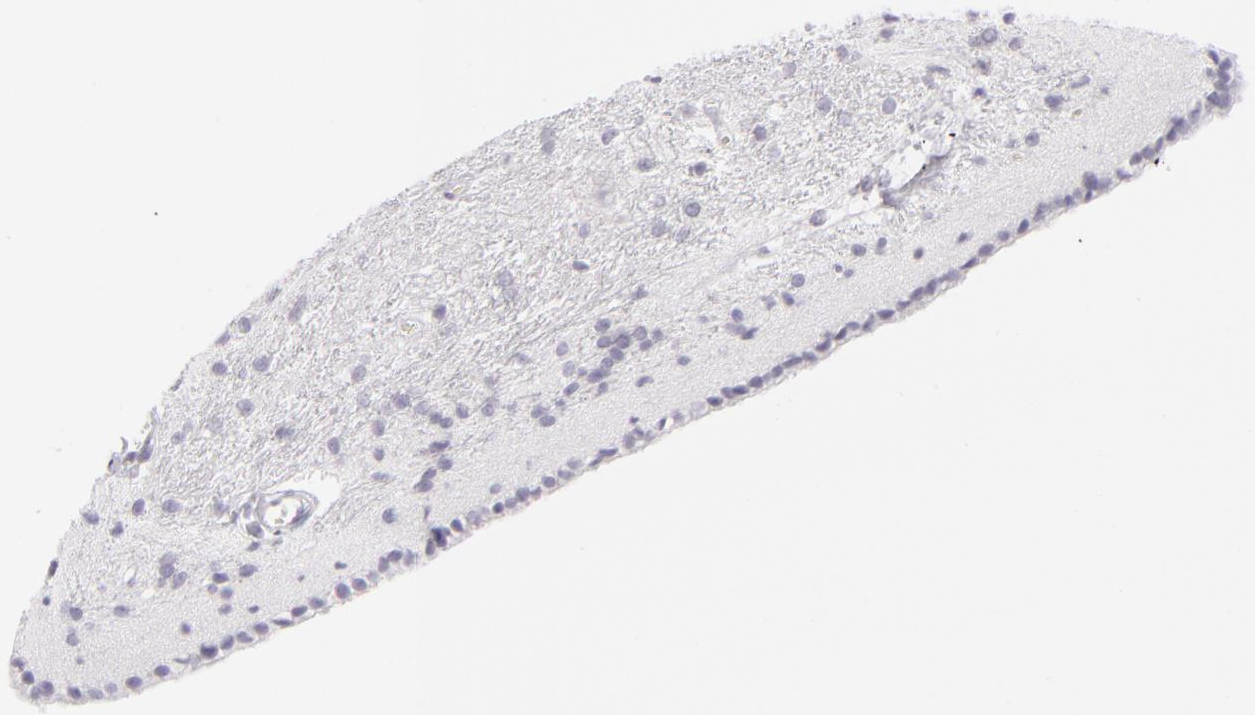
{"staining": {"intensity": "negative", "quantity": "none", "location": "none"}, "tissue": "caudate", "cell_type": "Glial cells", "image_type": "normal", "snomed": [{"axis": "morphology", "description": "Normal tissue, NOS"}, {"axis": "topography", "description": "Lateral ventricle wall"}], "caption": "This is a micrograph of IHC staining of benign caudate, which shows no staining in glial cells. (DAB (3,3'-diaminobenzidine) immunohistochemistry with hematoxylin counter stain).", "gene": "VIL1", "patient": {"sex": "female", "age": 19}}